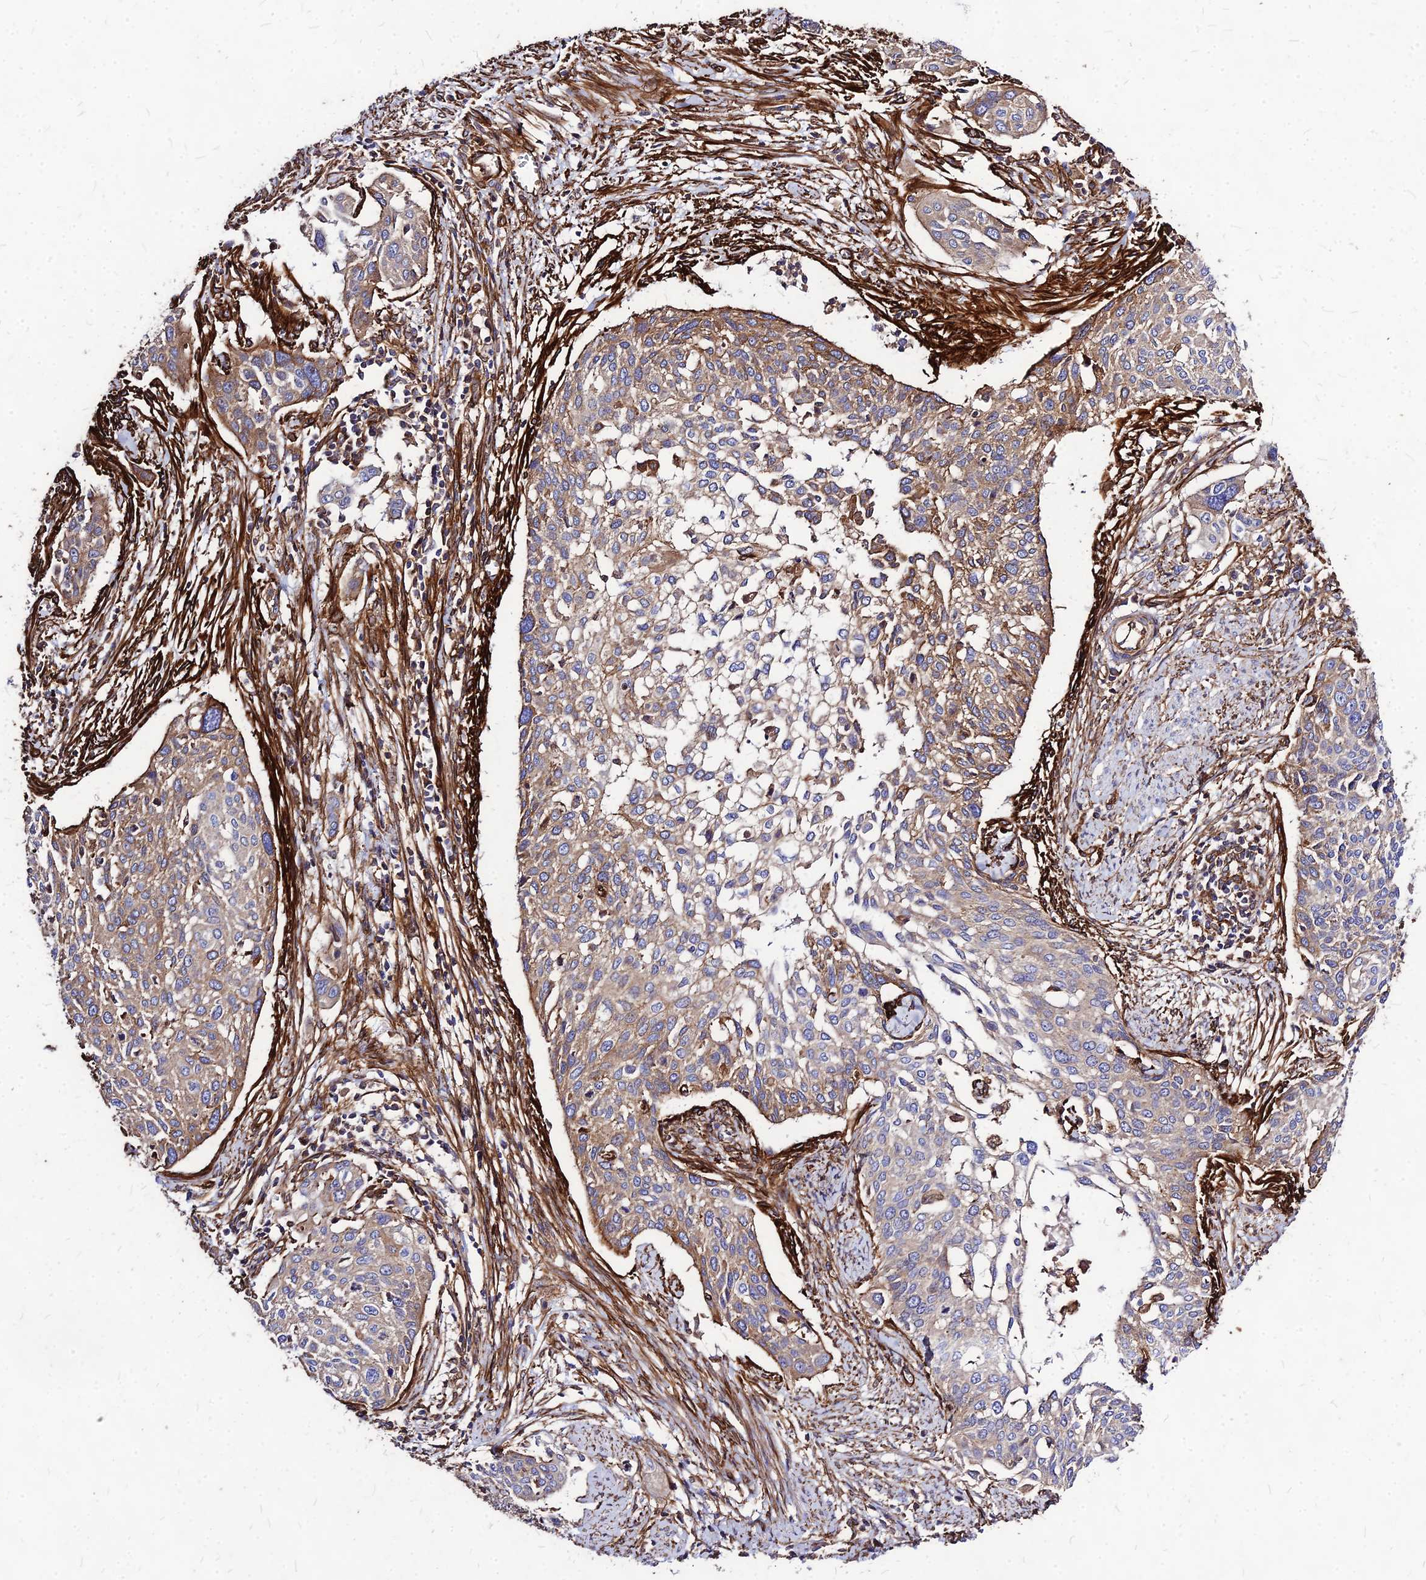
{"staining": {"intensity": "moderate", "quantity": "25%-75%", "location": "cytoplasmic/membranous"}, "tissue": "cervical cancer", "cell_type": "Tumor cells", "image_type": "cancer", "snomed": [{"axis": "morphology", "description": "Squamous cell carcinoma, NOS"}, {"axis": "topography", "description": "Cervix"}], "caption": "The histopathology image shows immunohistochemical staining of cervical cancer (squamous cell carcinoma). There is moderate cytoplasmic/membranous staining is identified in about 25%-75% of tumor cells.", "gene": "EFCC1", "patient": {"sex": "female", "age": 44}}